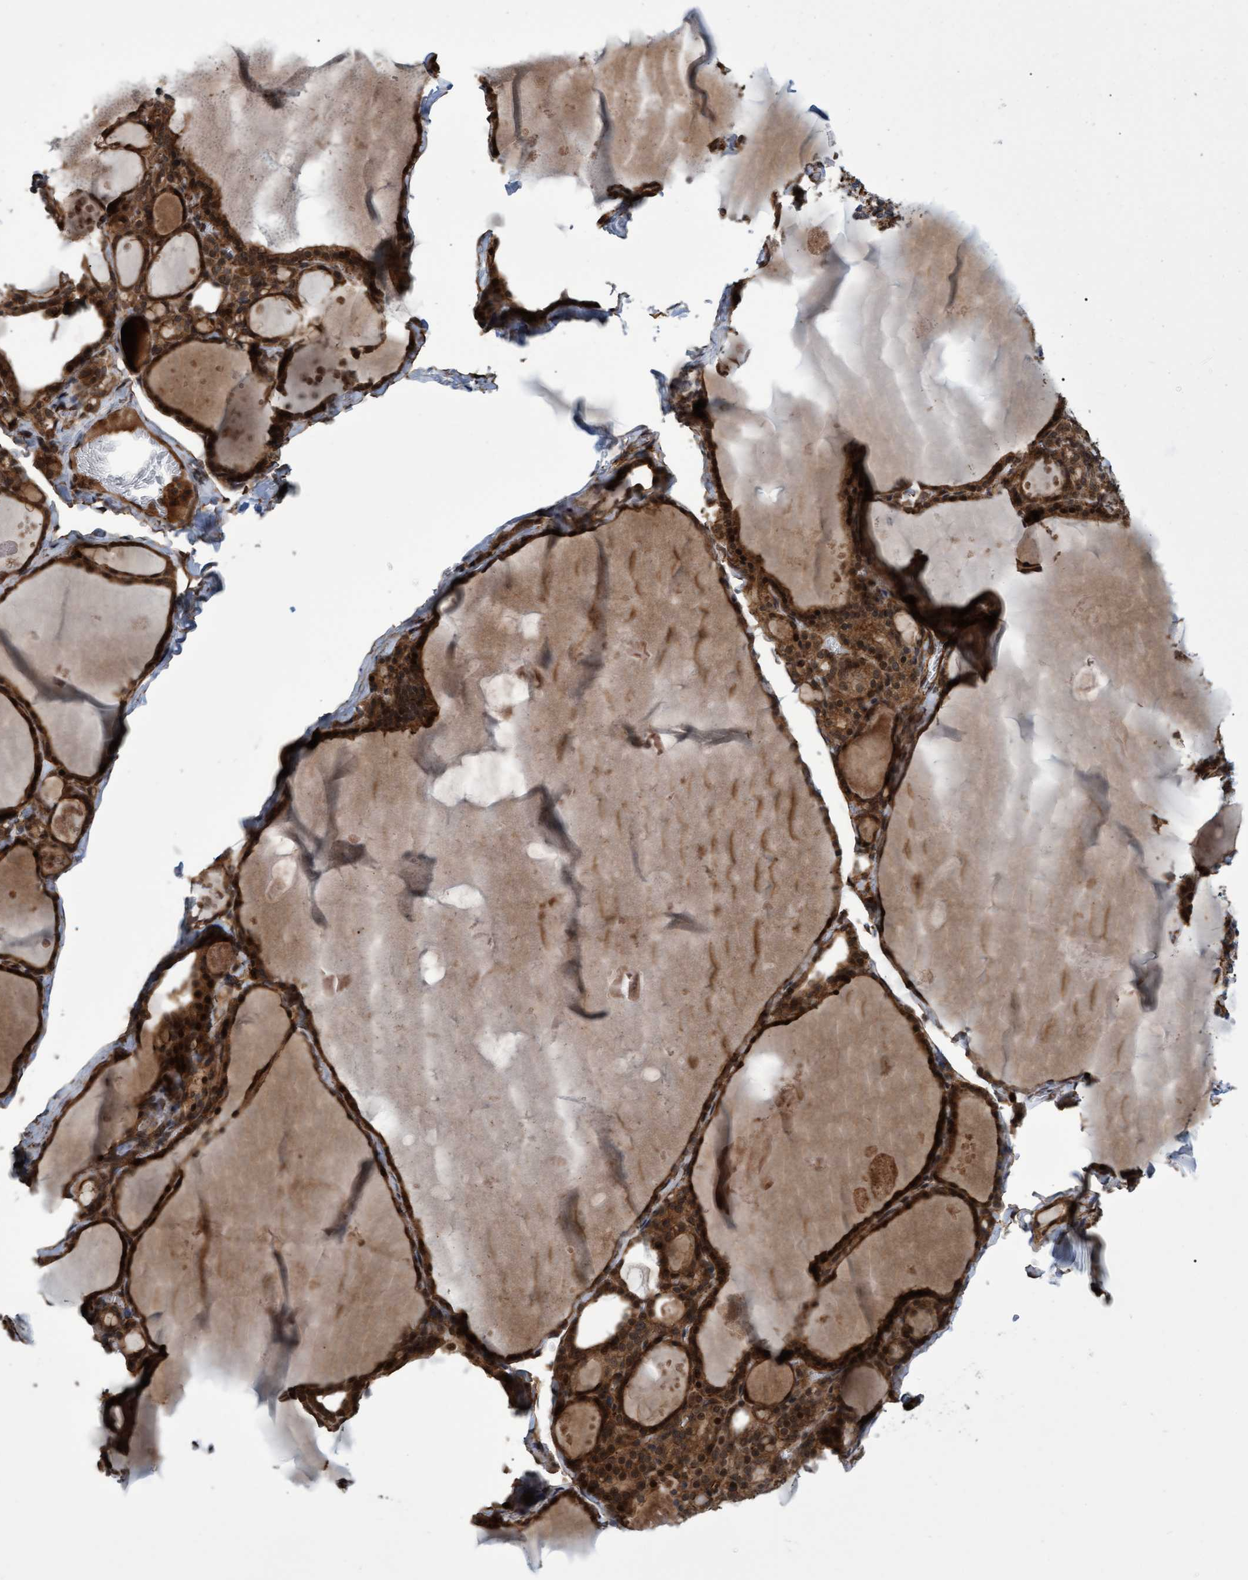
{"staining": {"intensity": "strong", "quantity": ">75%", "location": "cytoplasmic/membranous"}, "tissue": "thyroid gland", "cell_type": "Glandular cells", "image_type": "normal", "snomed": [{"axis": "morphology", "description": "Normal tissue, NOS"}, {"axis": "topography", "description": "Thyroid gland"}], "caption": "Protein expression analysis of unremarkable human thyroid gland reveals strong cytoplasmic/membranous expression in approximately >75% of glandular cells. Immunohistochemistry (ihc) stains the protein in brown and the nuclei are stained blue.", "gene": "TNFRSF10B", "patient": {"sex": "male", "age": 56}}